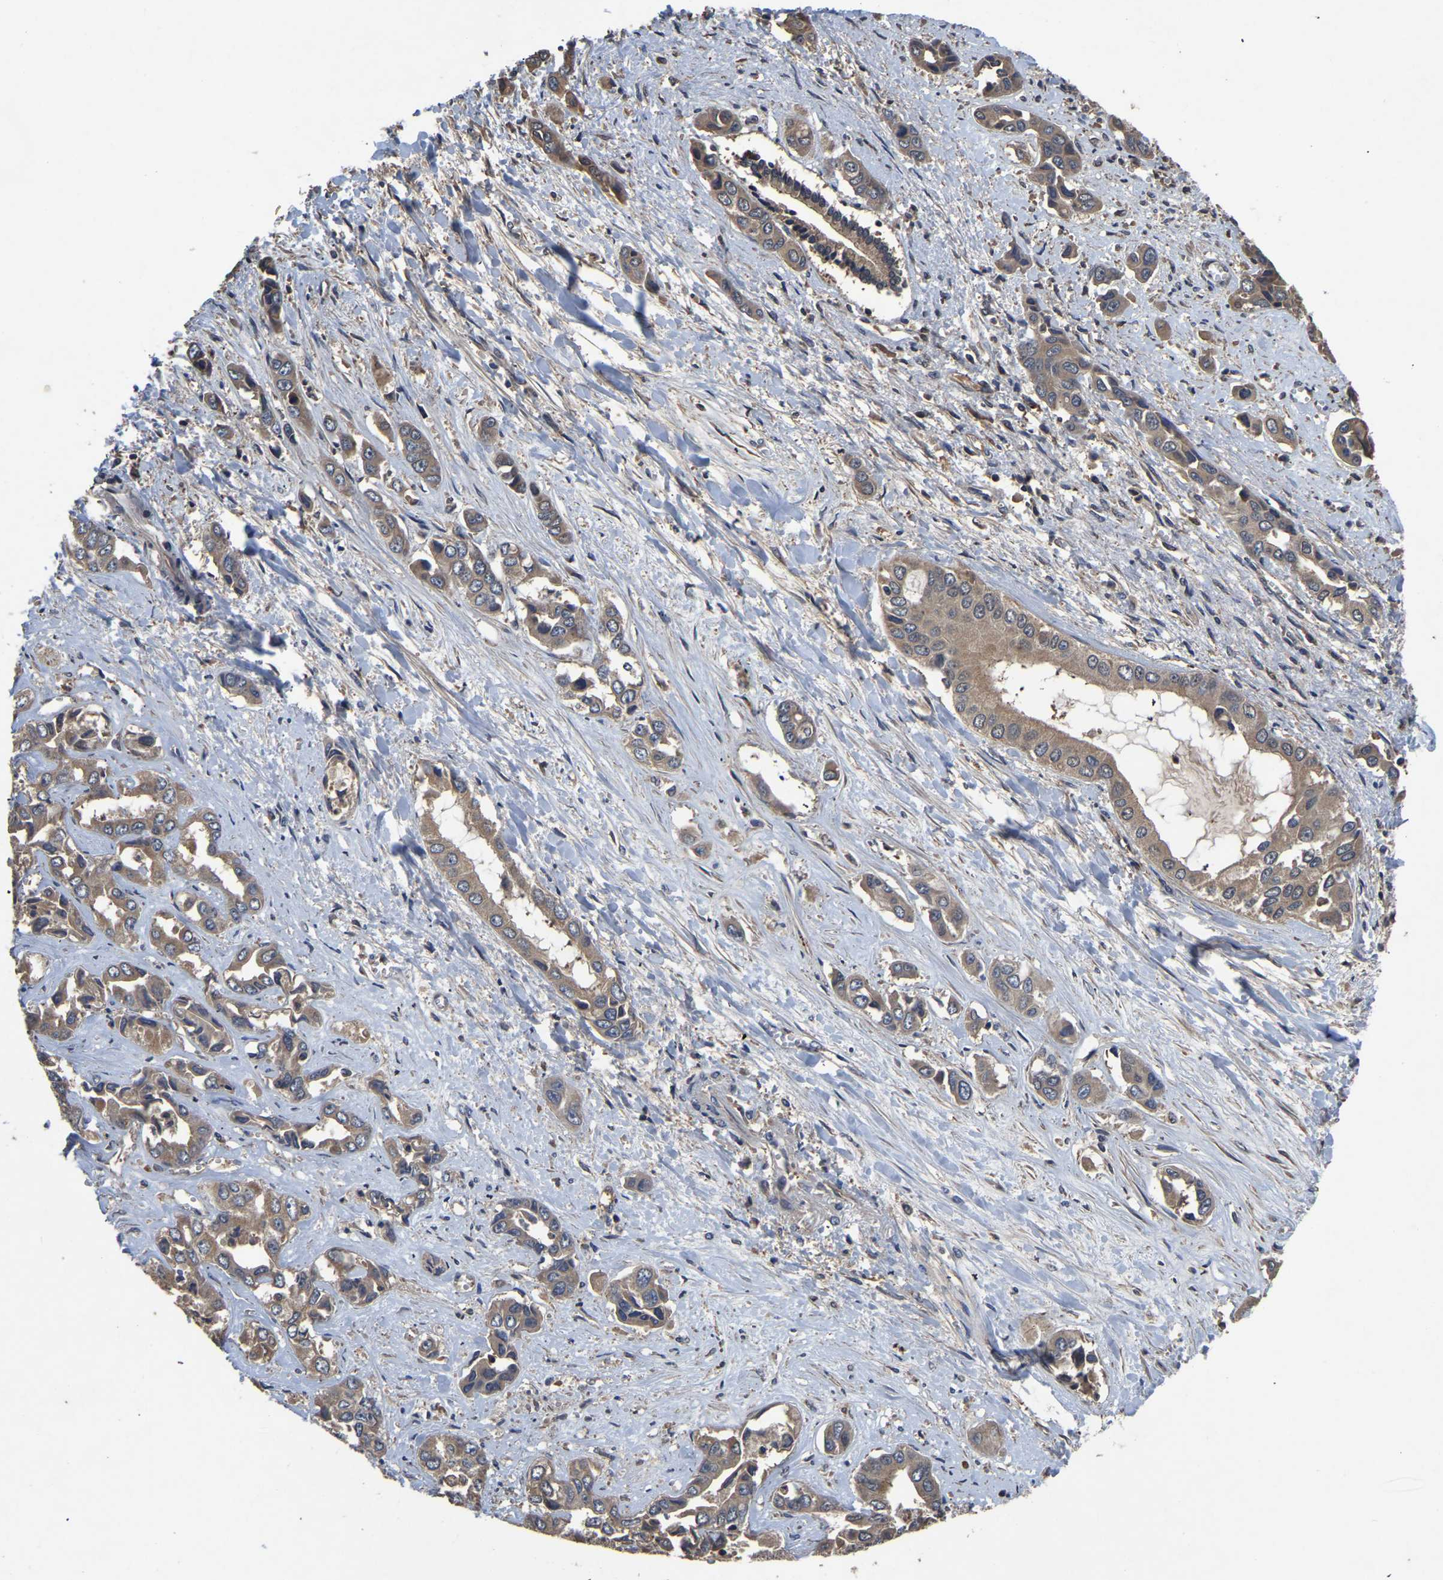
{"staining": {"intensity": "moderate", "quantity": "25%-75%", "location": "cytoplasmic/membranous"}, "tissue": "liver cancer", "cell_type": "Tumor cells", "image_type": "cancer", "snomed": [{"axis": "morphology", "description": "Cholangiocarcinoma"}, {"axis": "topography", "description": "Liver"}], "caption": "About 25%-75% of tumor cells in human liver cholangiocarcinoma show moderate cytoplasmic/membranous protein expression as visualized by brown immunohistochemical staining.", "gene": "CRYZL1", "patient": {"sex": "female", "age": 52}}